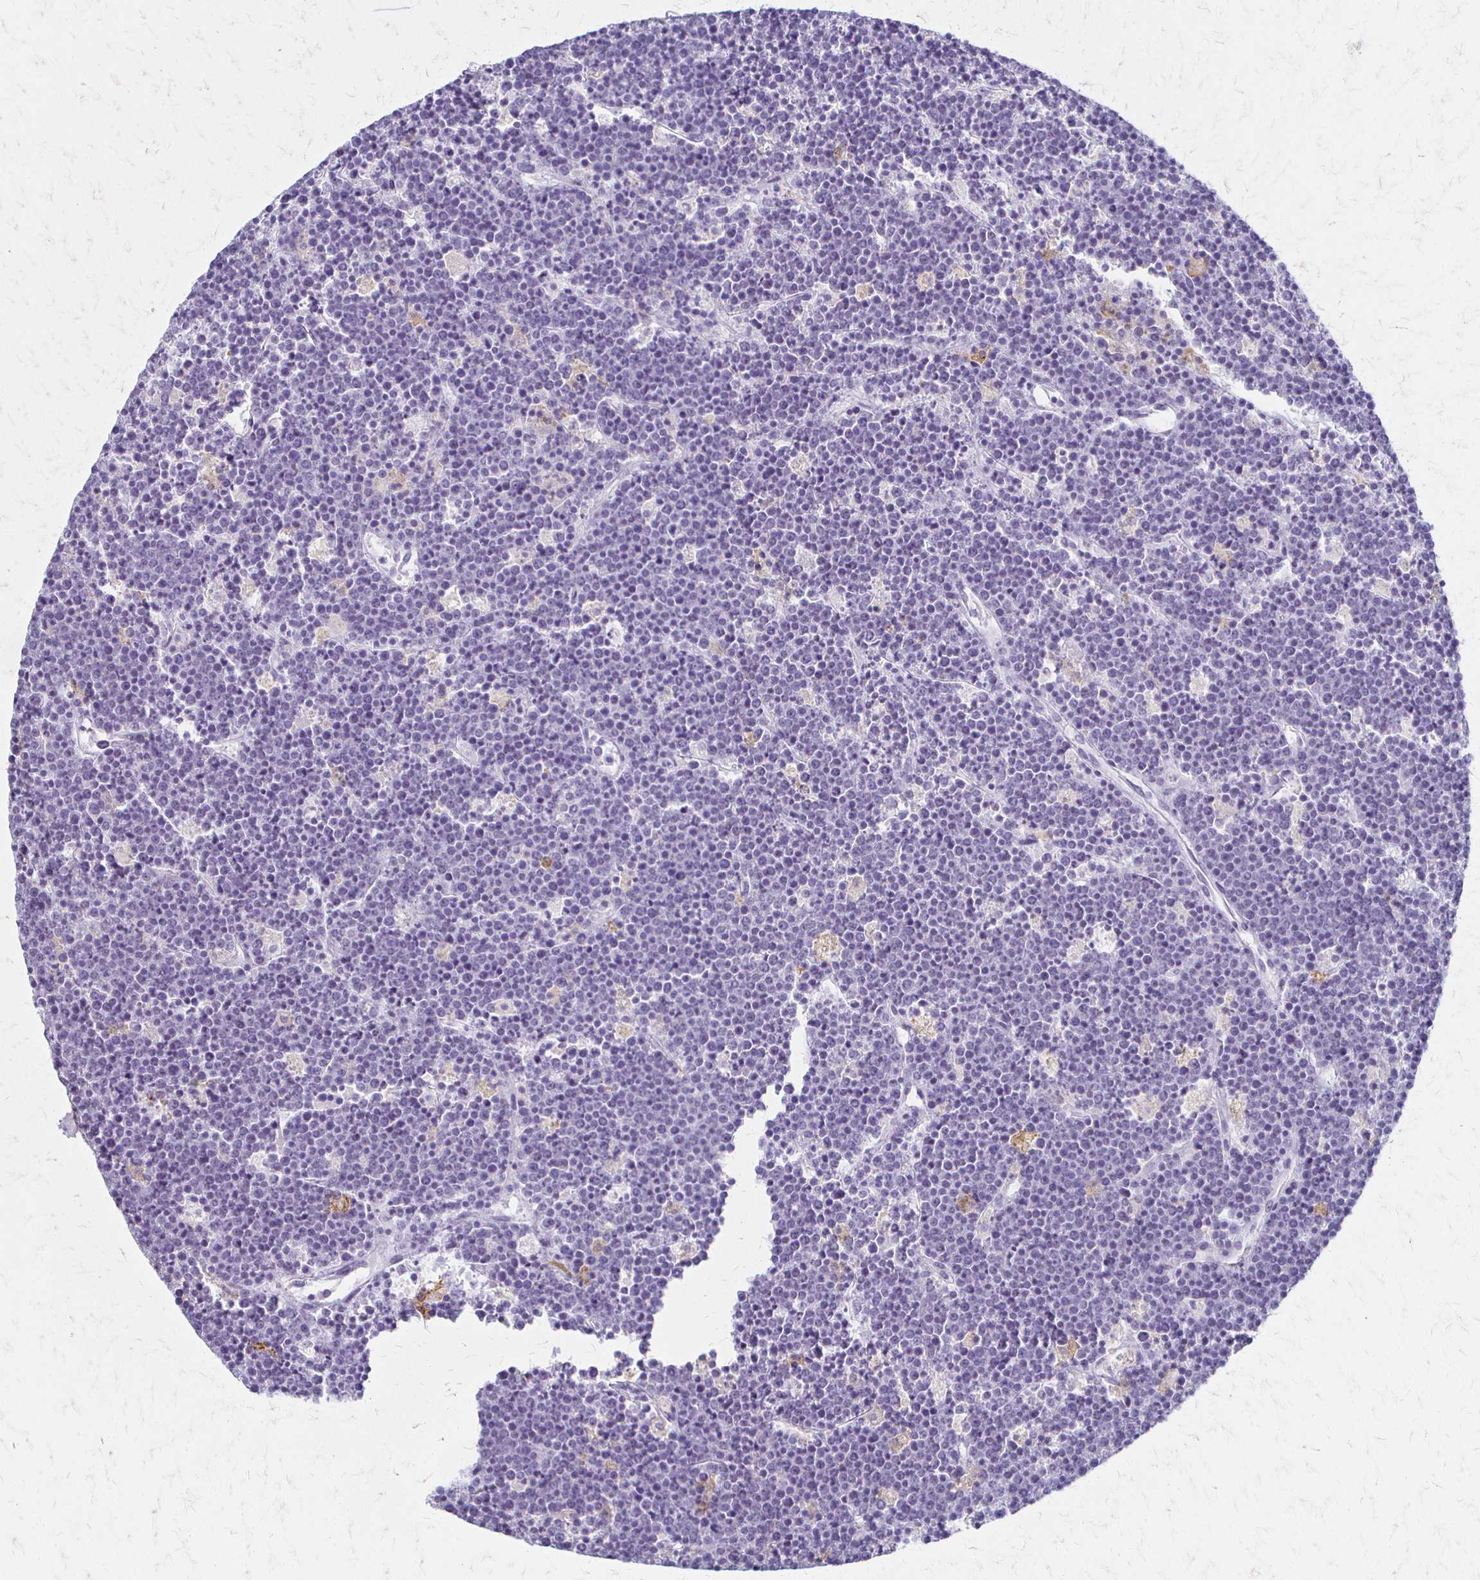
{"staining": {"intensity": "negative", "quantity": "none", "location": "none"}, "tissue": "lymphoma", "cell_type": "Tumor cells", "image_type": "cancer", "snomed": [{"axis": "morphology", "description": "Malignant lymphoma, non-Hodgkin's type, High grade"}, {"axis": "topography", "description": "Ovary"}], "caption": "Protein analysis of lymphoma exhibits no significant expression in tumor cells.", "gene": "ACP5", "patient": {"sex": "female", "age": 56}}